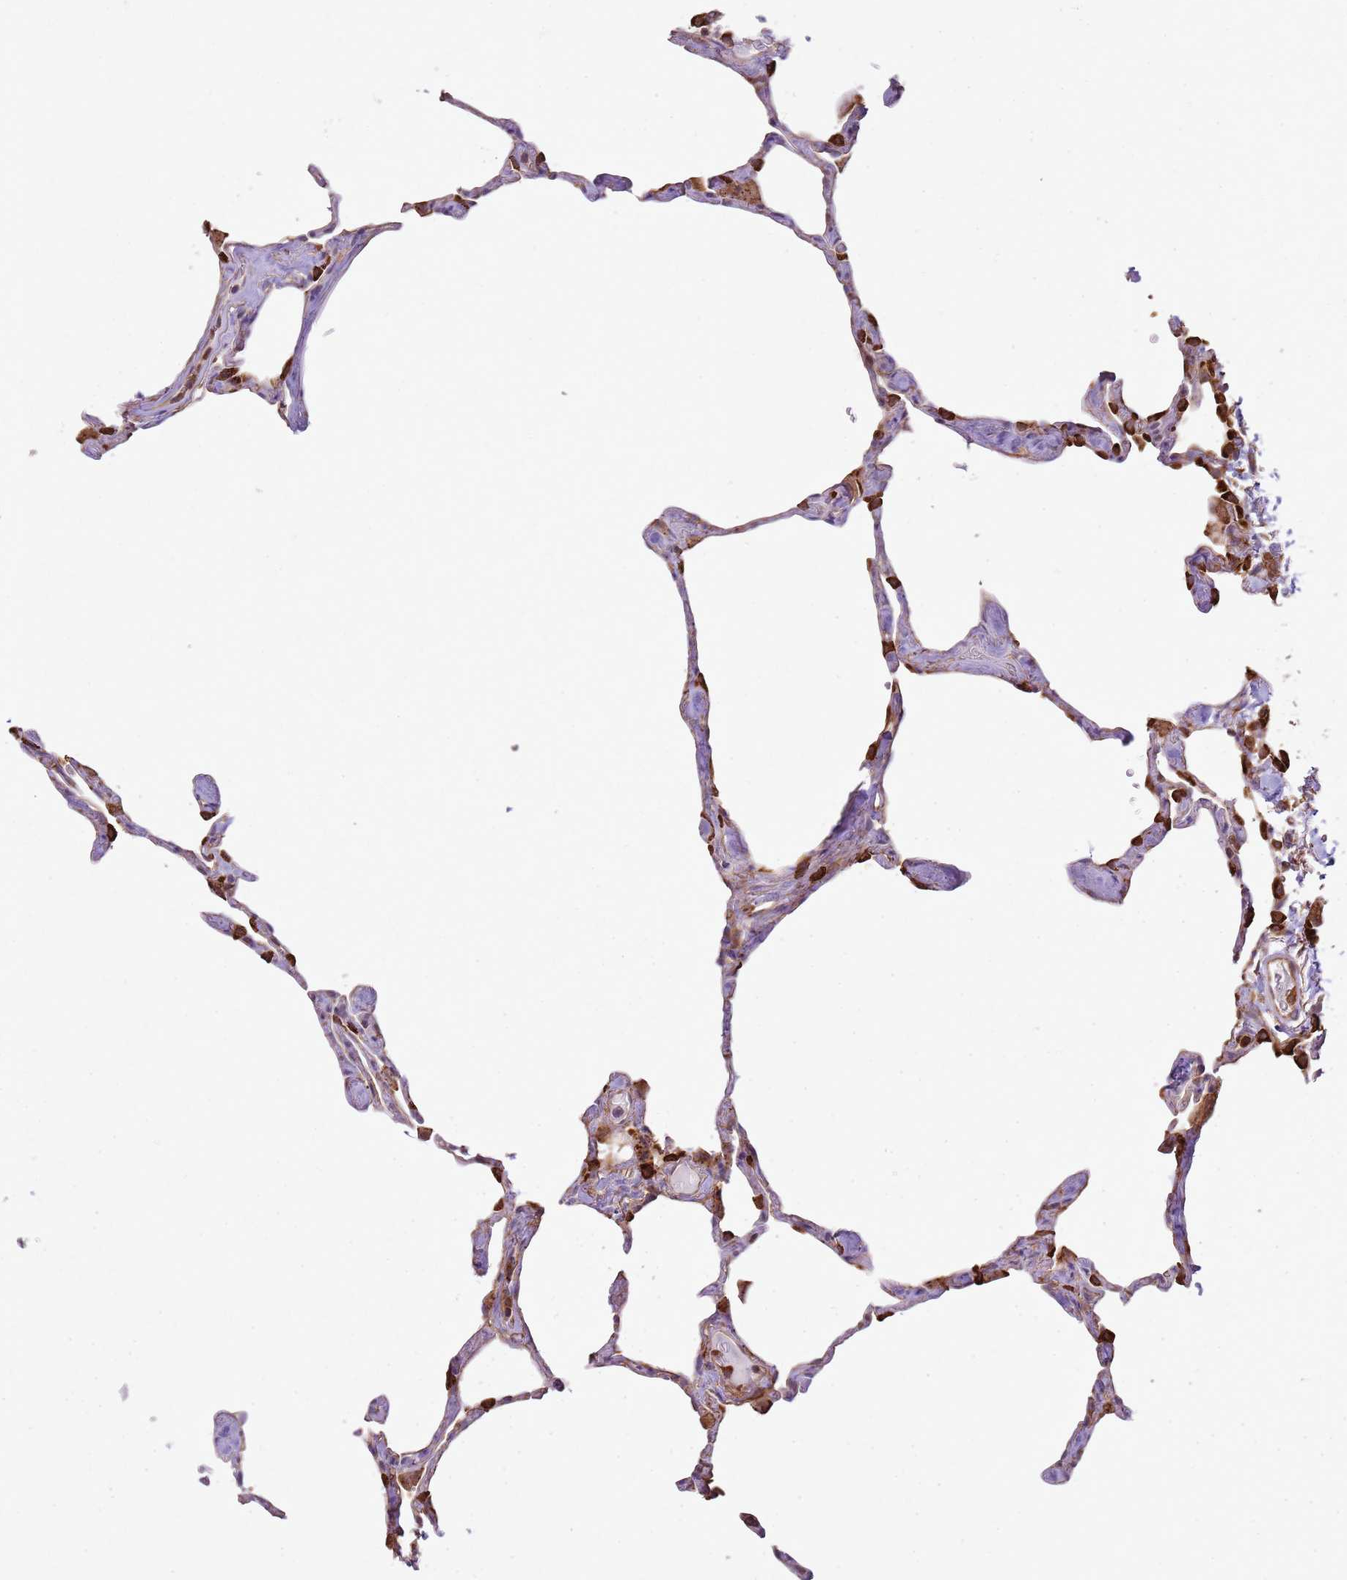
{"staining": {"intensity": "moderate", "quantity": "25%-75%", "location": "cytoplasmic/membranous"}, "tissue": "lung", "cell_type": "Alveolar cells", "image_type": "normal", "snomed": [{"axis": "morphology", "description": "Normal tissue, NOS"}, {"axis": "topography", "description": "Lung"}], "caption": "Immunohistochemical staining of normal lung shows 25%-75% levels of moderate cytoplasmic/membranous protein staining in about 25%-75% of alveolar cells.", "gene": "GABRE", "patient": {"sex": "male", "age": 65}}